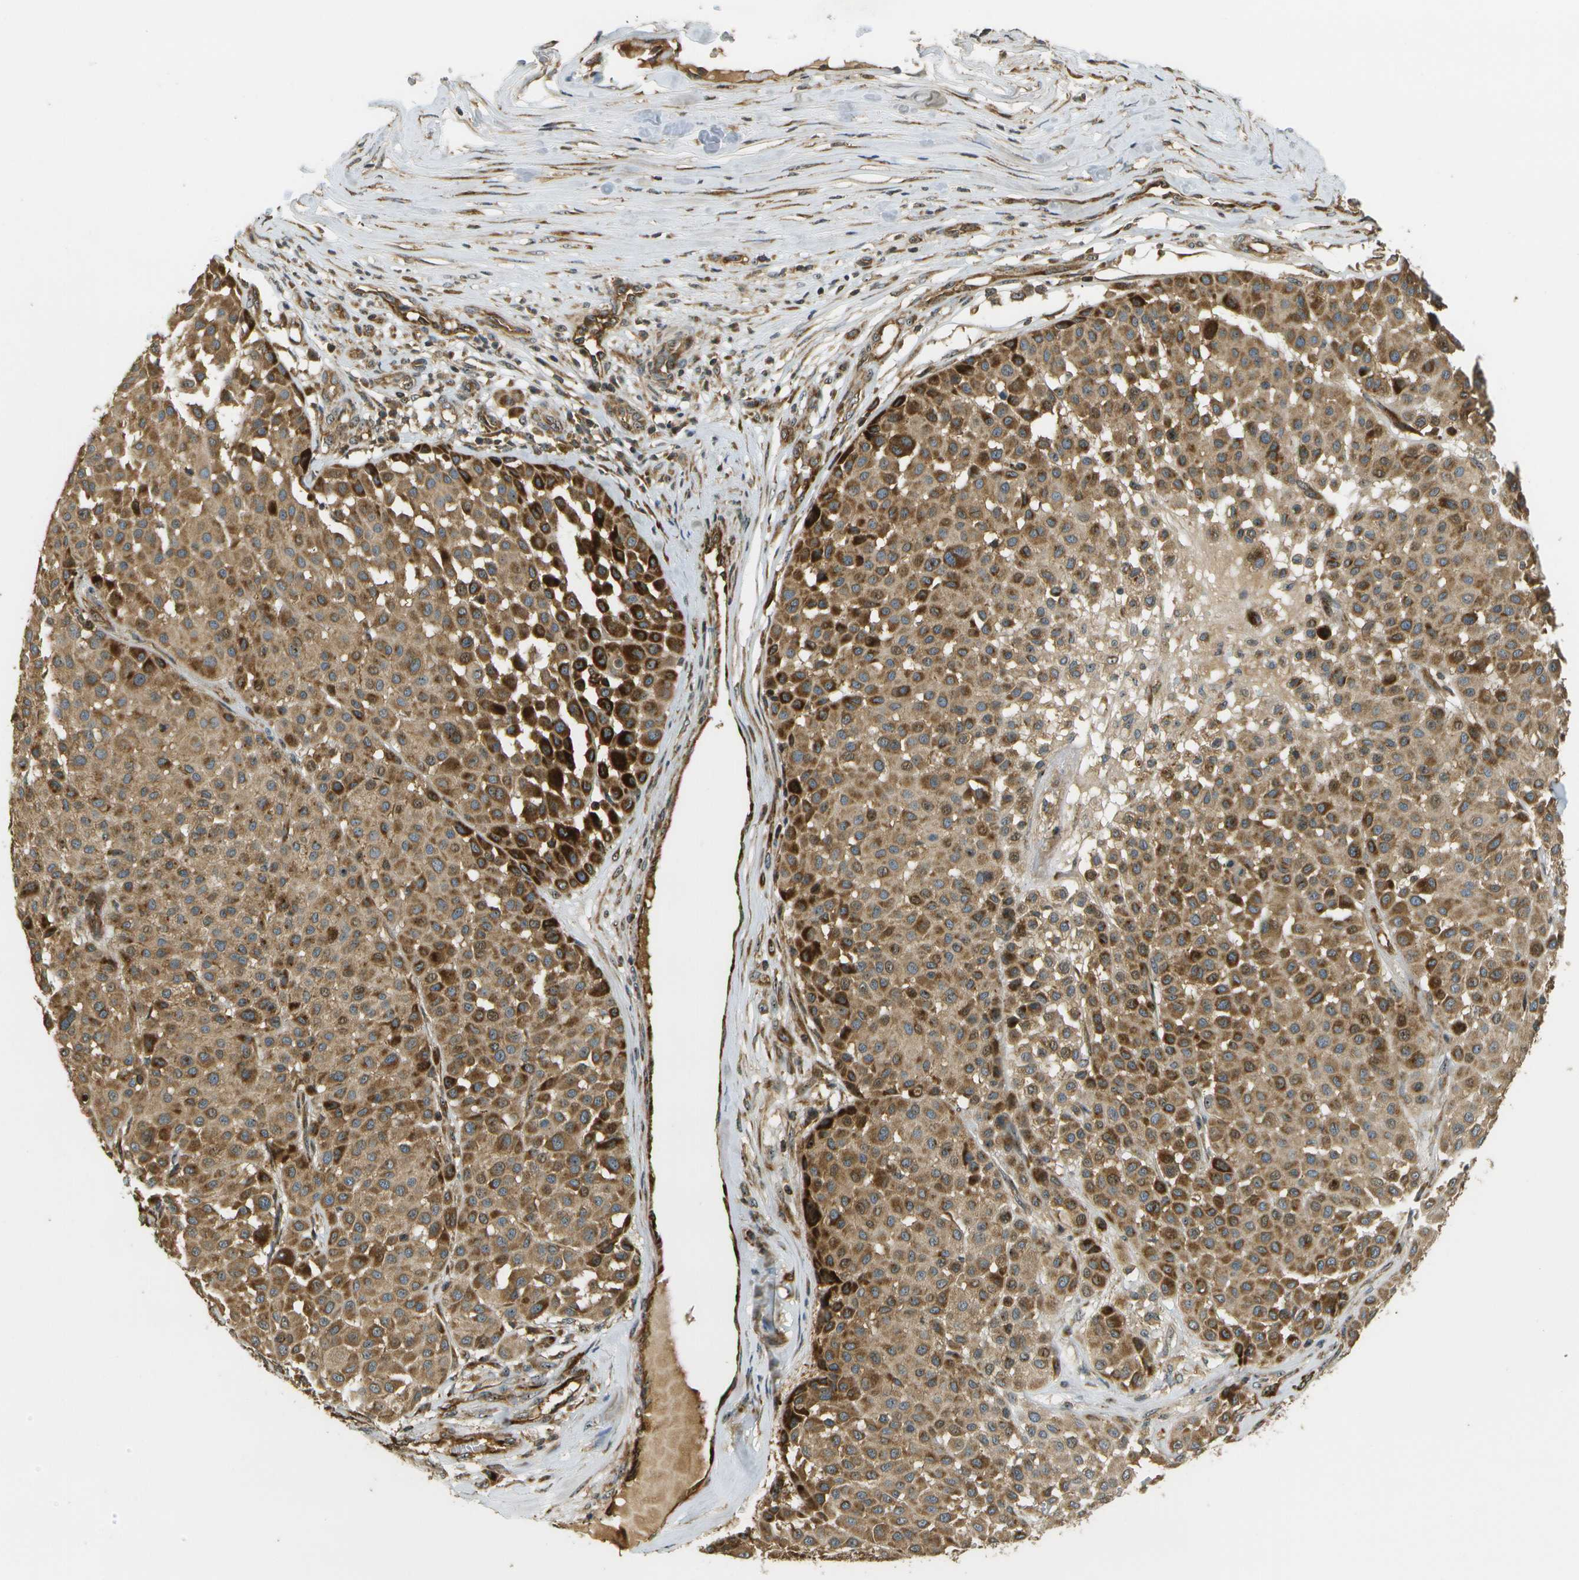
{"staining": {"intensity": "strong", "quantity": ">75%", "location": "cytoplasmic/membranous"}, "tissue": "melanoma", "cell_type": "Tumor cells", "image_type": "cancer", "snomed": [{"axis": "morphology", "description": "Malignant melanoma, Metastatic site"}, {"axis": "topography", "description": "Soft tissue"}], "caption": "Immunohistochemistry (DAB) staining of human malignant melanoma (metastatic site) demonstrates strong cytoplasmic/membranous protein positivity in approximately >75% of tumor cells.", "gene": "LRP12", "patient": {"sex": "male", "age": 41}}